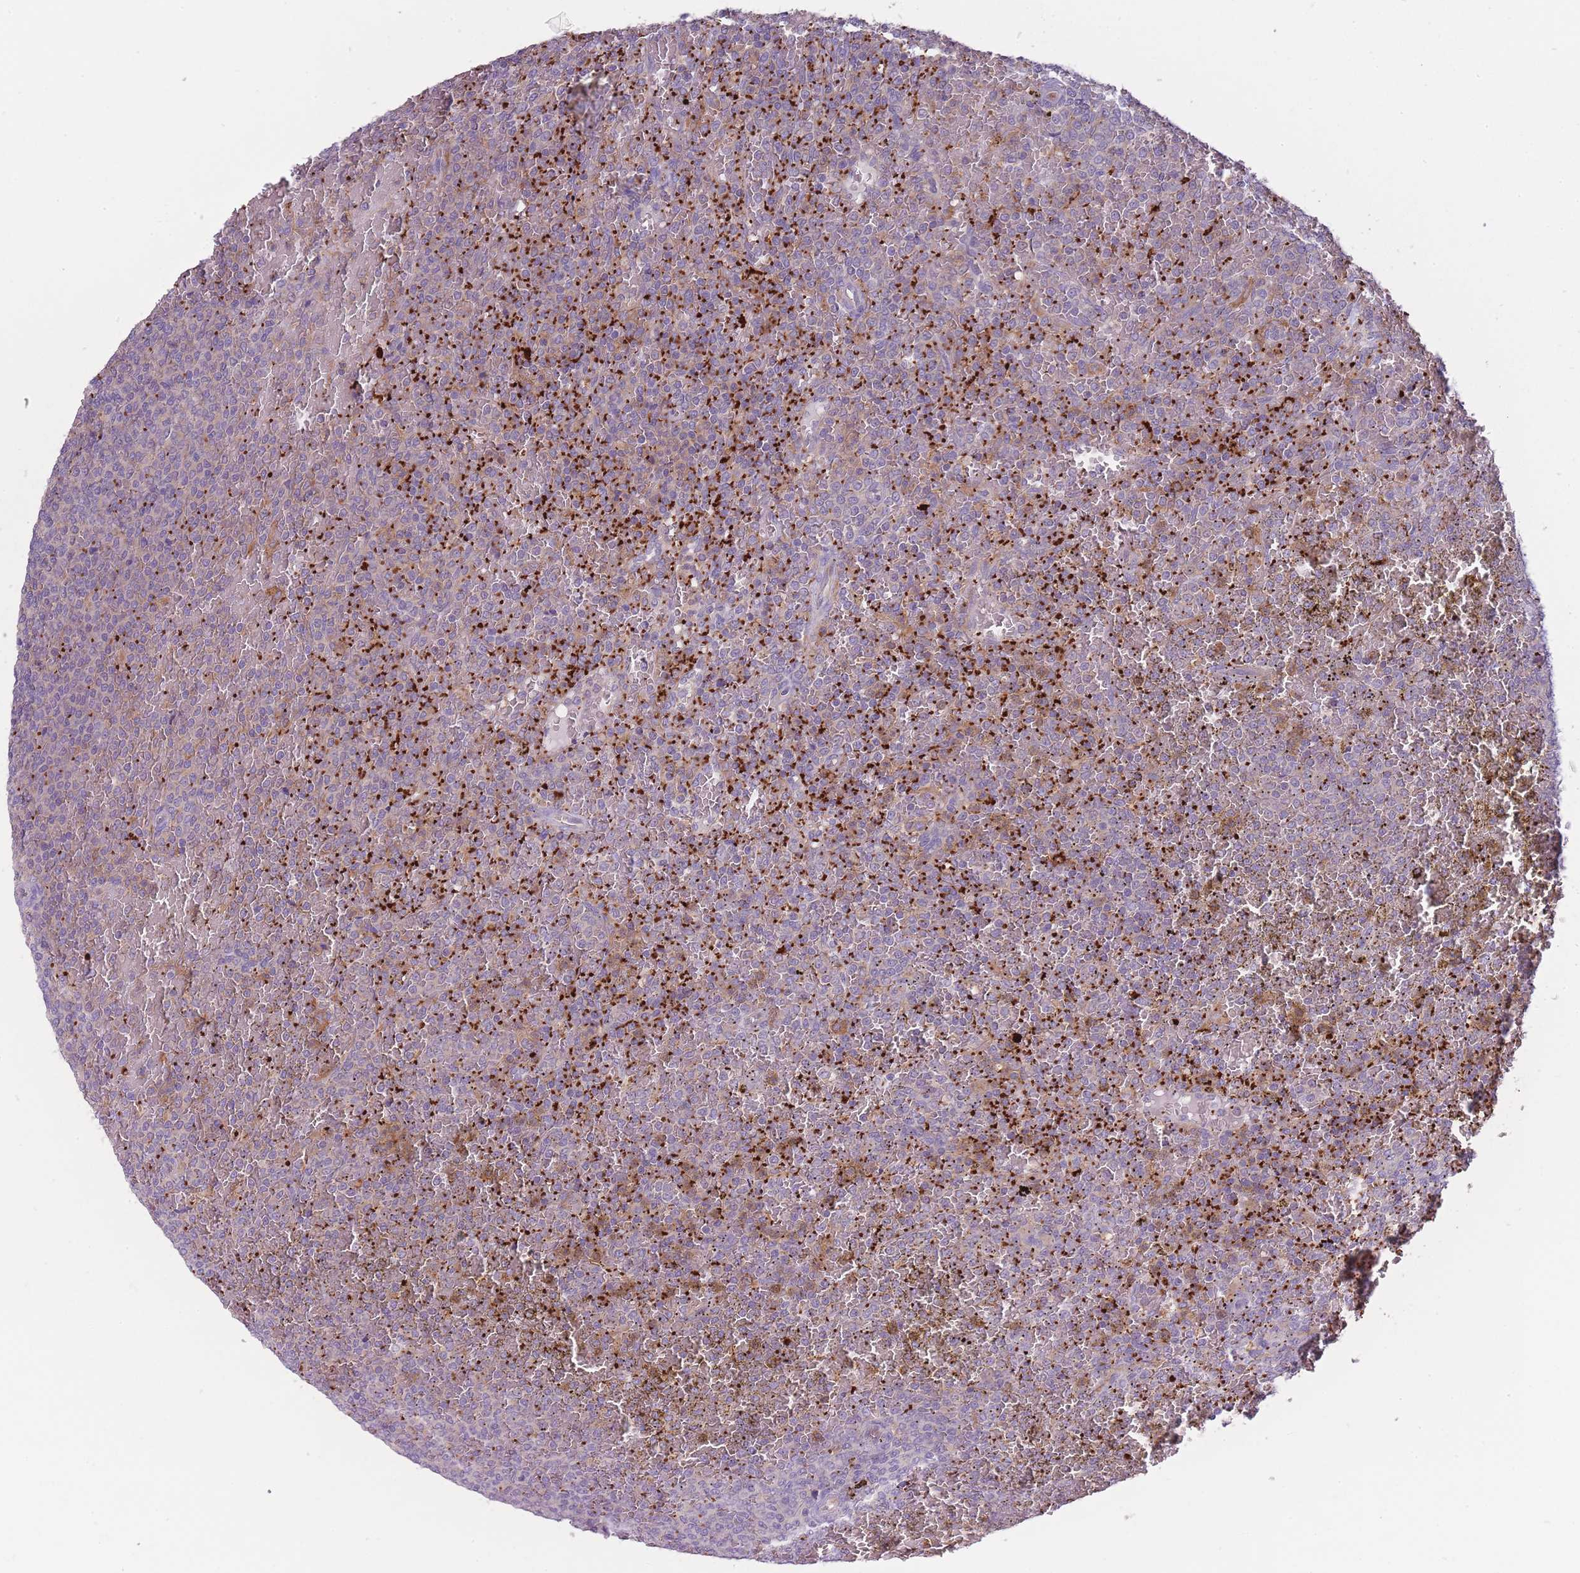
{"staining": {"intensity": "strong", "quantity": "<25%", "location": "cytoplasmic/membranous"}, "tissue": "lymphoma", "cell_type": "Tumor cells", "image_type": "cancer", "snomed": [{"axis": "morphology", "description": "Malignant lymphoma, non-Hodgkin's type, Low grade"}, {"axis": "topography", "description": "Spleen"}], "caption": "Tumor cells demonstrate medium levels of strong cytoplasmic/membranous expression in approximately <25% of cells in malignant lymphoma, non-Hodgkin's type (low-grade).", "gene": "NDST2", "patient": {"sex": "male", "age": 60}}